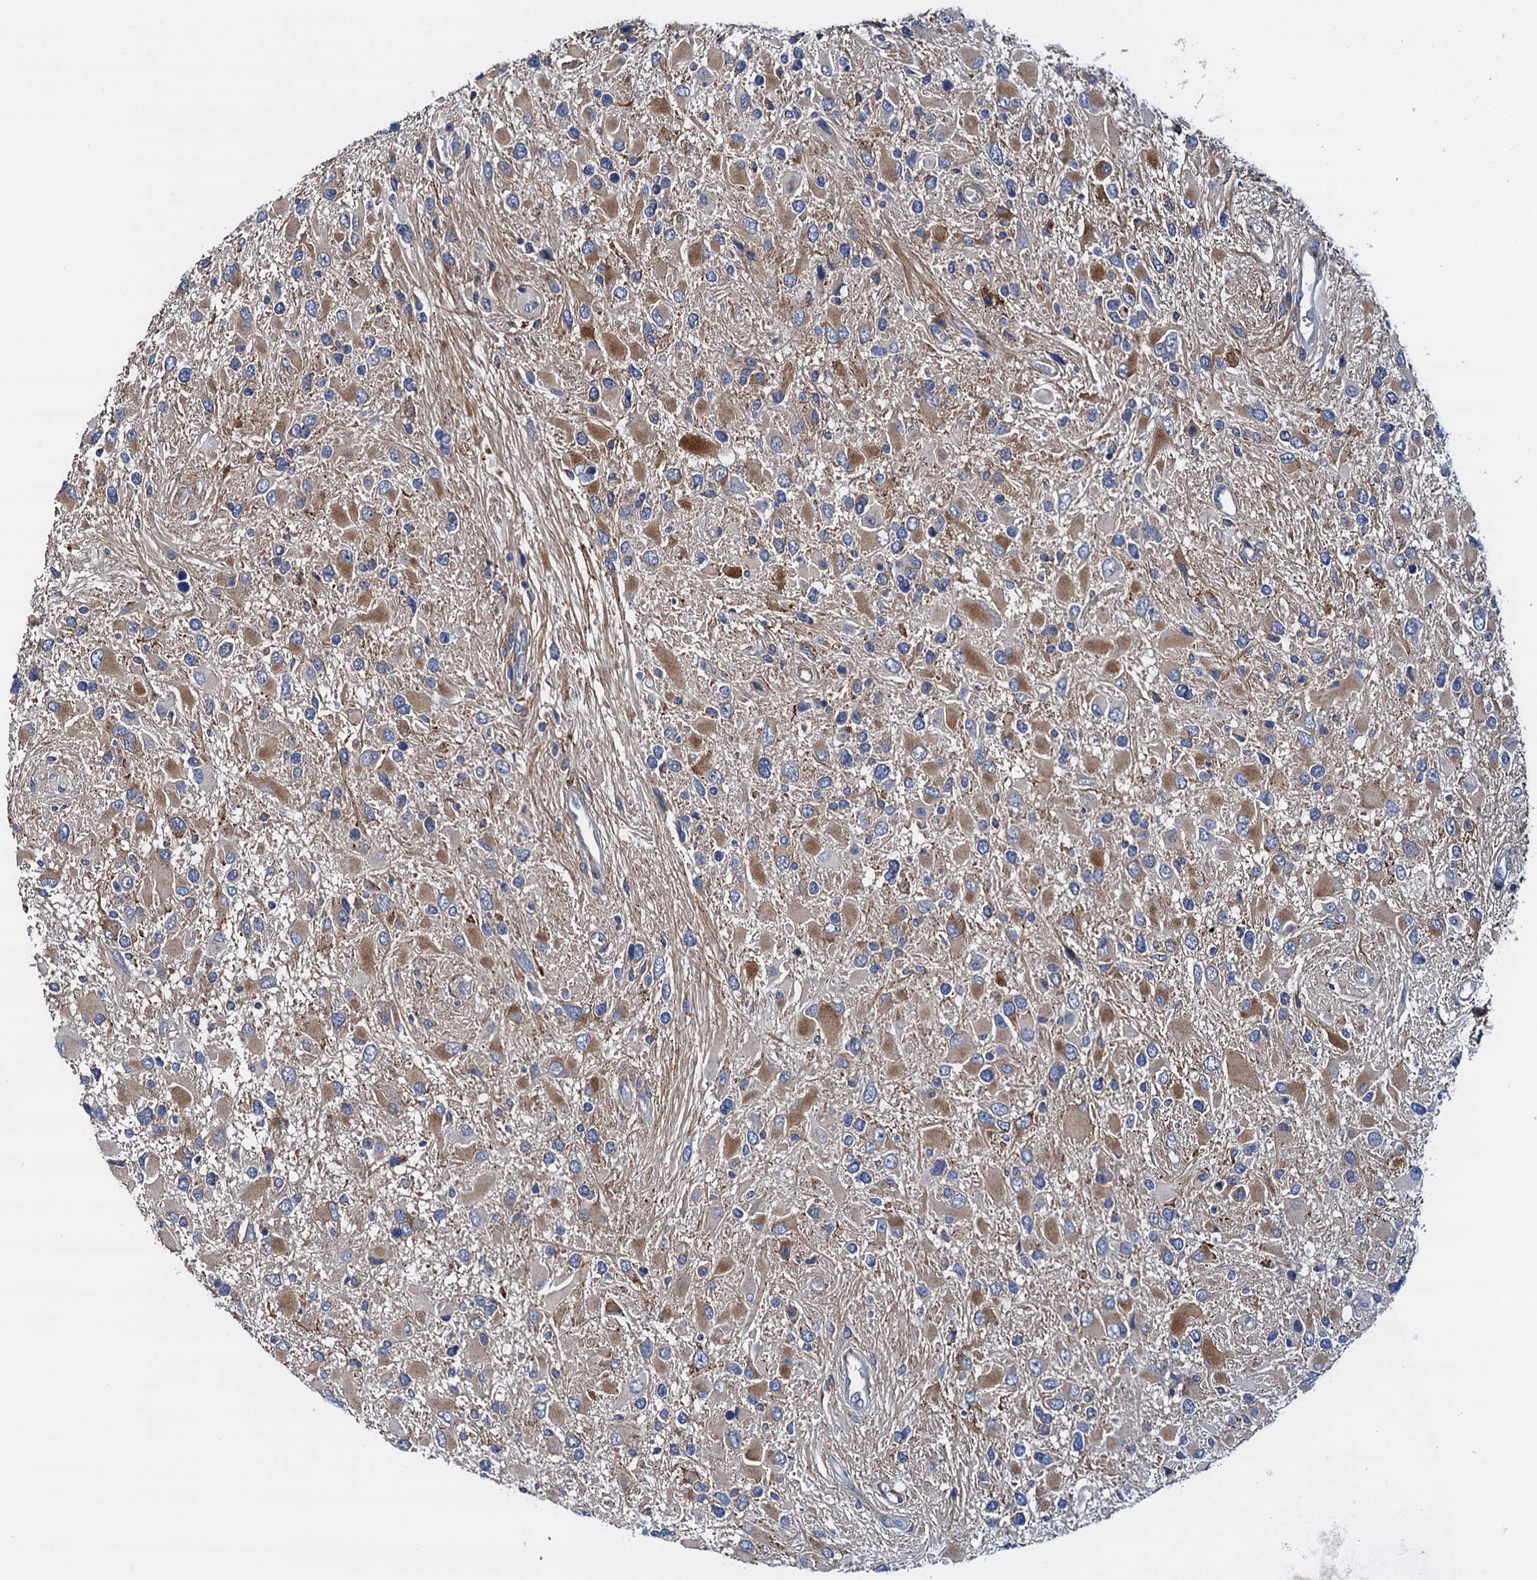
{"staining": {"intensity": "moderate", "quantity": "25%-75%", "location": "cytoplasmic/membranous"}, "tissue": "glioma", "cell_type": "Tumor cells", "image_type": "cancer", "snomed": [{"axis": "morphology", "description": "Glioma, malignant, High grade"}, {"axis": "topography", "description": "Brain"}], "caption": "Immunohistochemical staining of human glioma reveals medium levels of moderate cytoplasmic/membranous protein positivity in about 25%-75% of tumor cells. Using DAB (3,3'-diaminobenzidine) (brown) and hematoxylin (blue) stains, captured at high magnification using brightfield microscopy.", "gene": "RASSF9", "patient": {"sex": "male", "age": 53}}